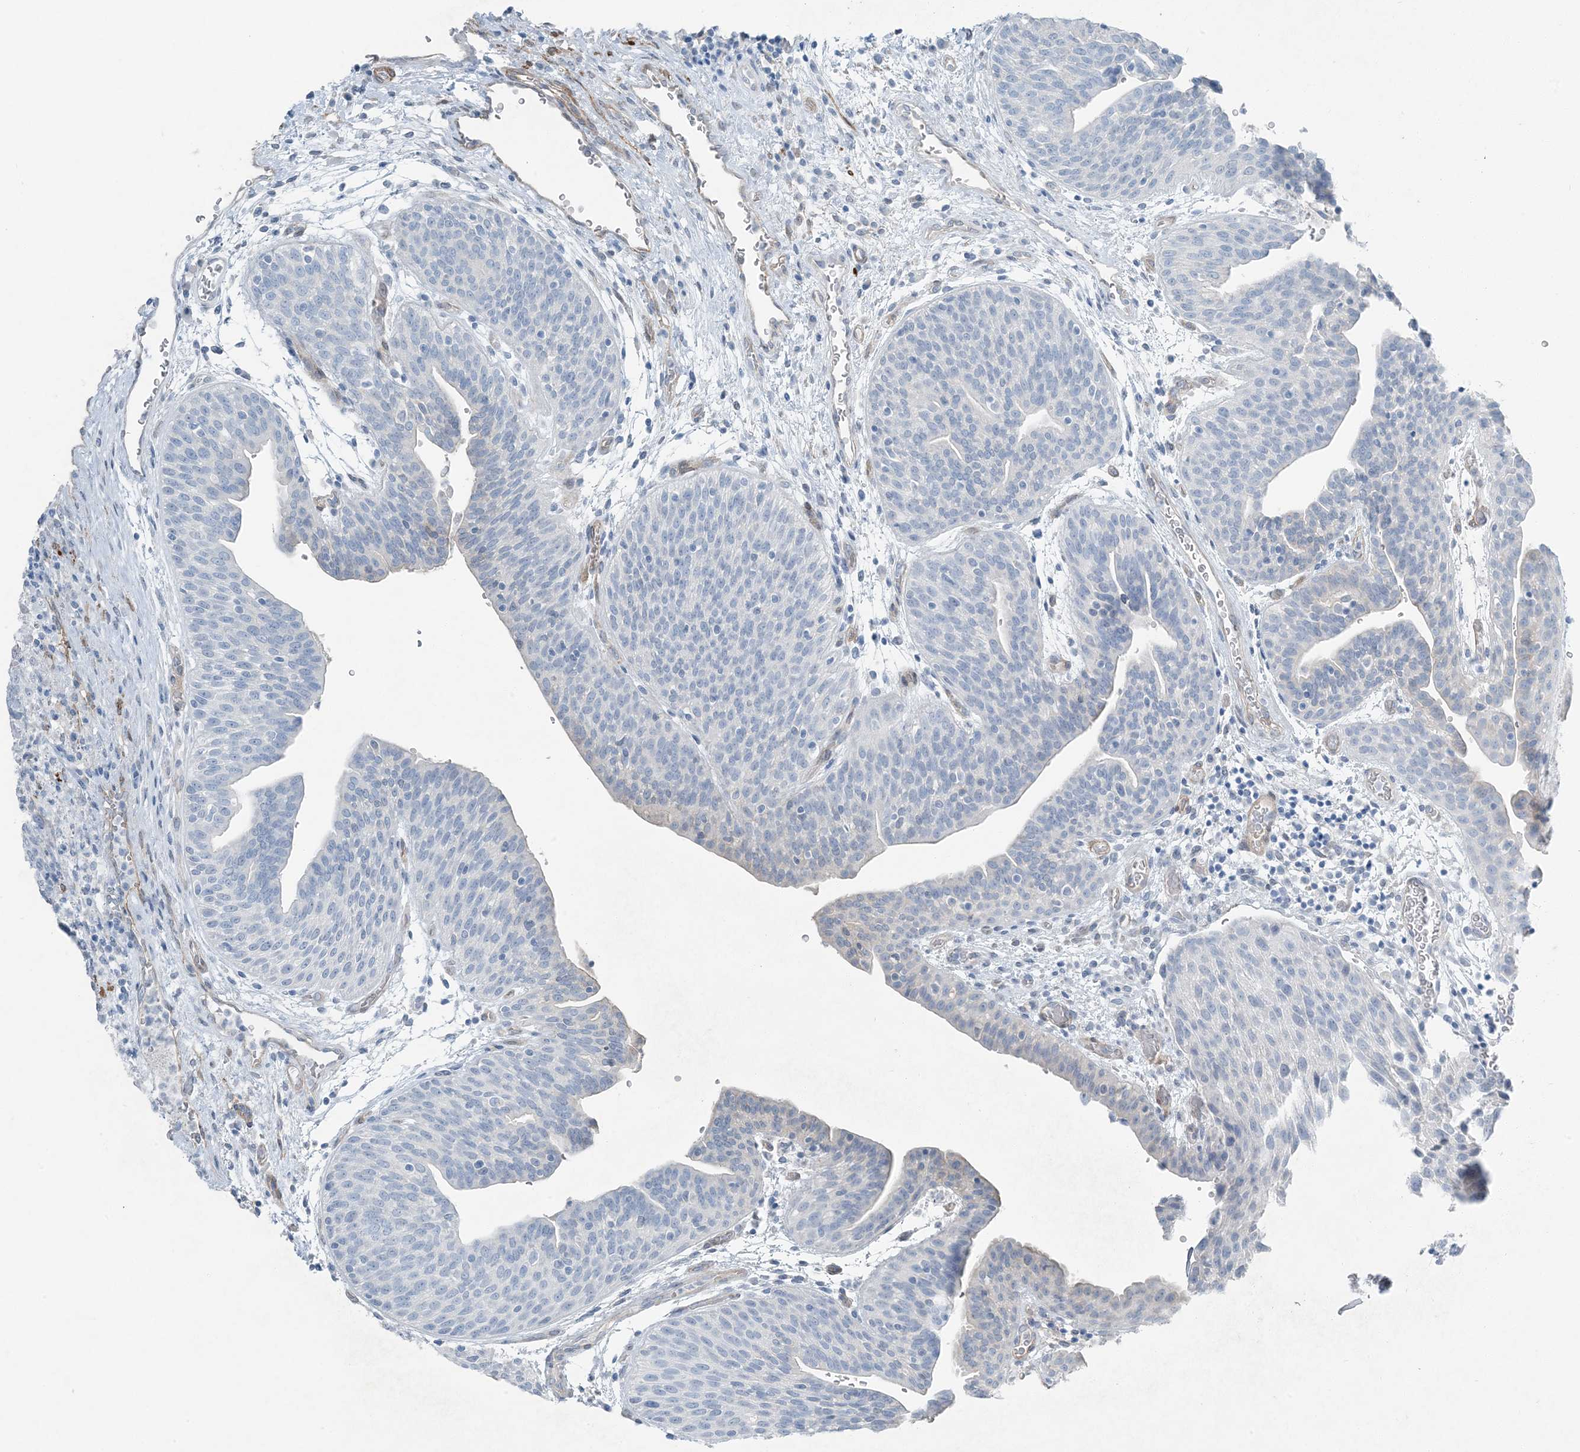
{"staining": {"intensity": "negative", "quantity": "none", "location": "none"}, "tissue": "urothelial cancer", "cell_type": "Tumor cells", "image_type": "cancer", "snomed": [{"axis": "morphology", "description": "Urothelial carcinoma, High grade"}, {"axis": "topography", "description": "Urinary bladder"}], "caption": "Immunohistochemistry image of neoplastic tissue: urothelial cancer stained with DAB exhibits no significant protein staining in tumor cells.", "gene": "PGM5", "patient": {"sex": "male", "age": 35}}